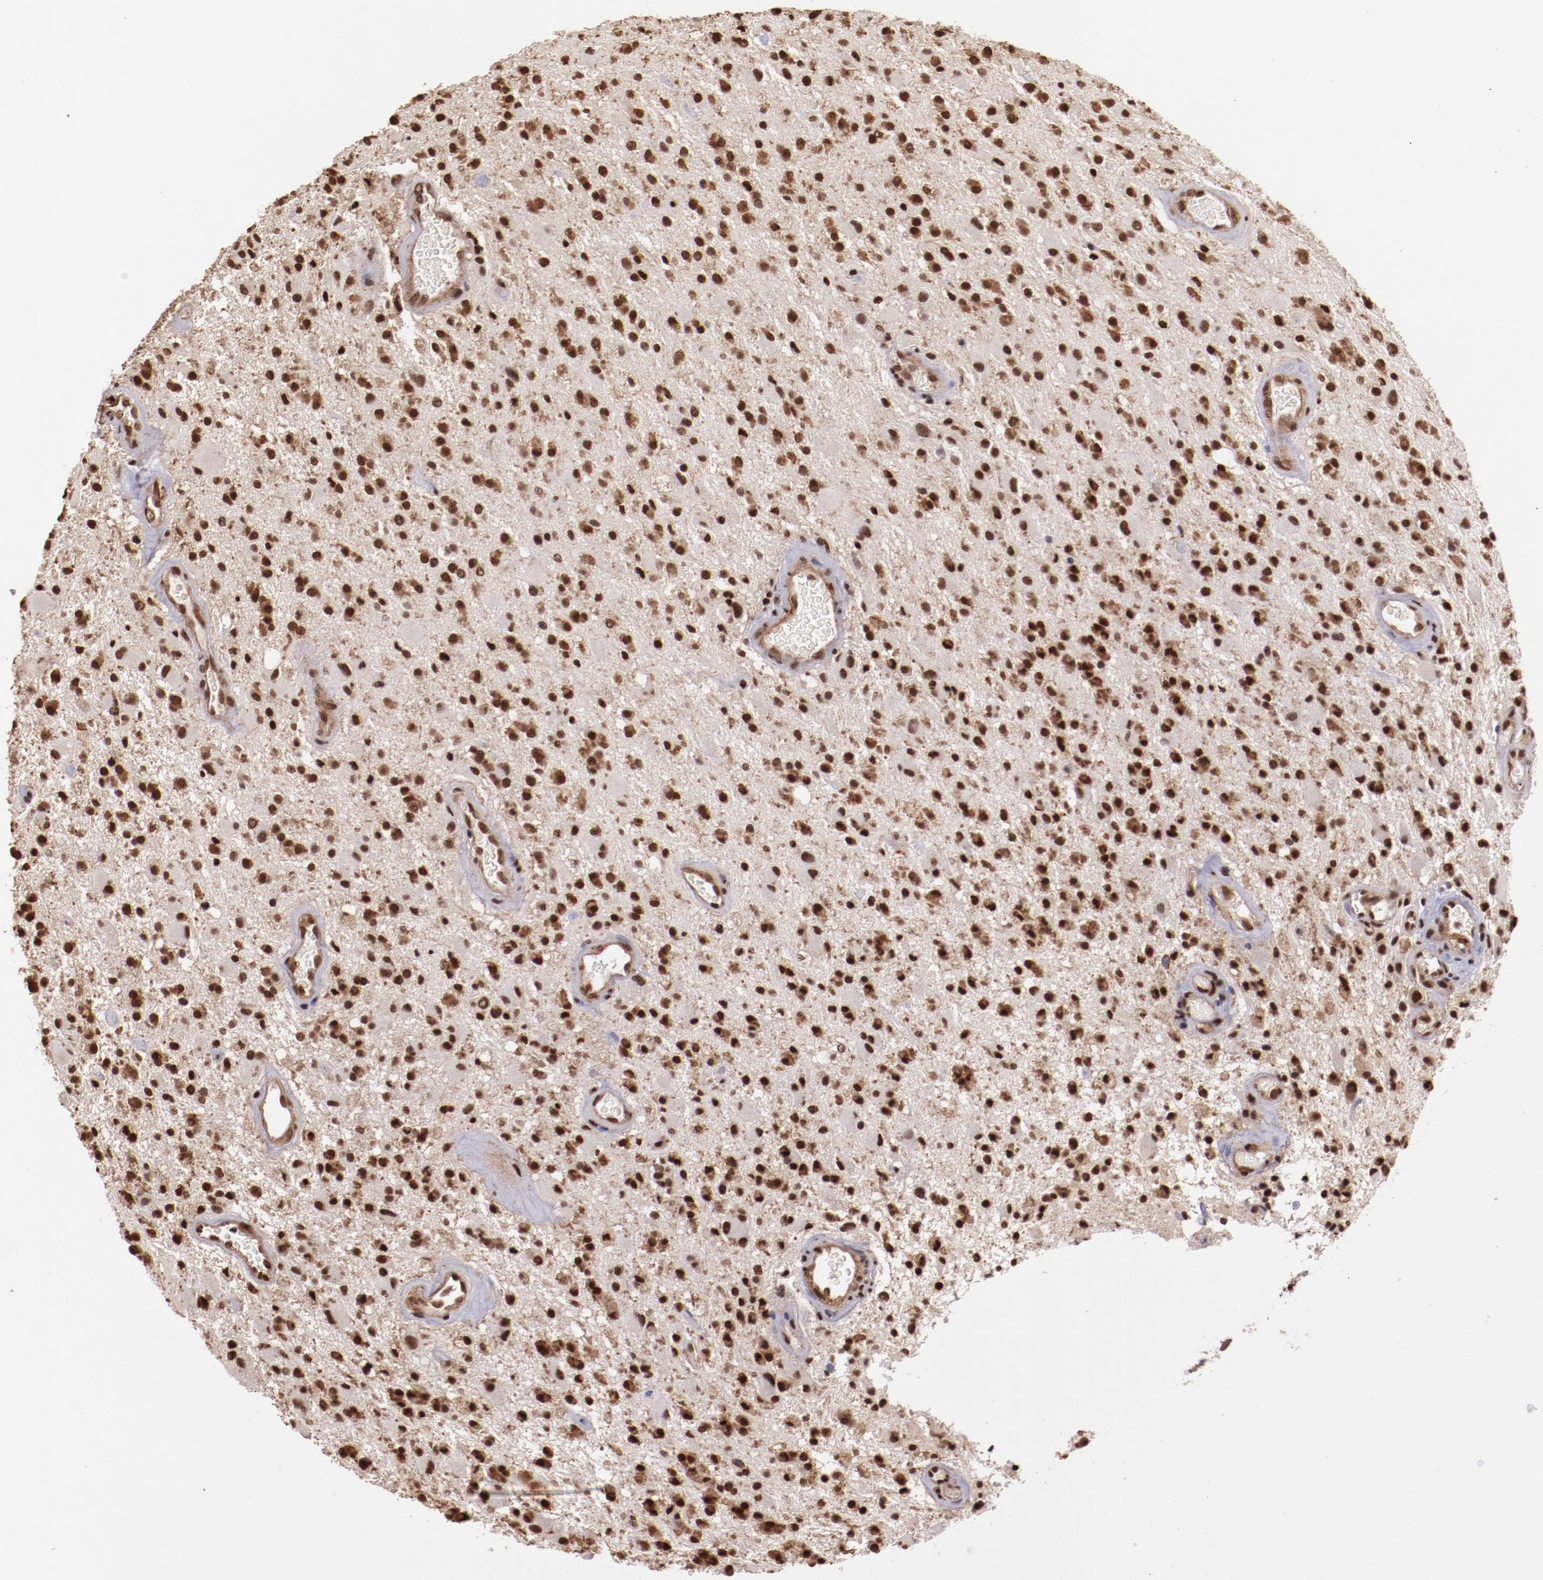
{"staining": {"intensity": "moderate", "quantity": ">75%", "location": "nuclear"}, "tissue": "glioma", "cell_type": "Tumor cells", "image_type": "cancer", "snomed": [{"axis": "morphology", "description": "Glioma, malignant, Low grade"}, {"axis": "topography", "description": "Brain"}], "caption": "Immunohistochemical staining of human malignant low-grade glioma shows moderate nuclear protein positivity in approximately >75% of tumor cells. (Brightfield microscopy of DAB IHC at high magnification).", "gene": "STAG2", "patient": {"sex": "male", "age": 58}}